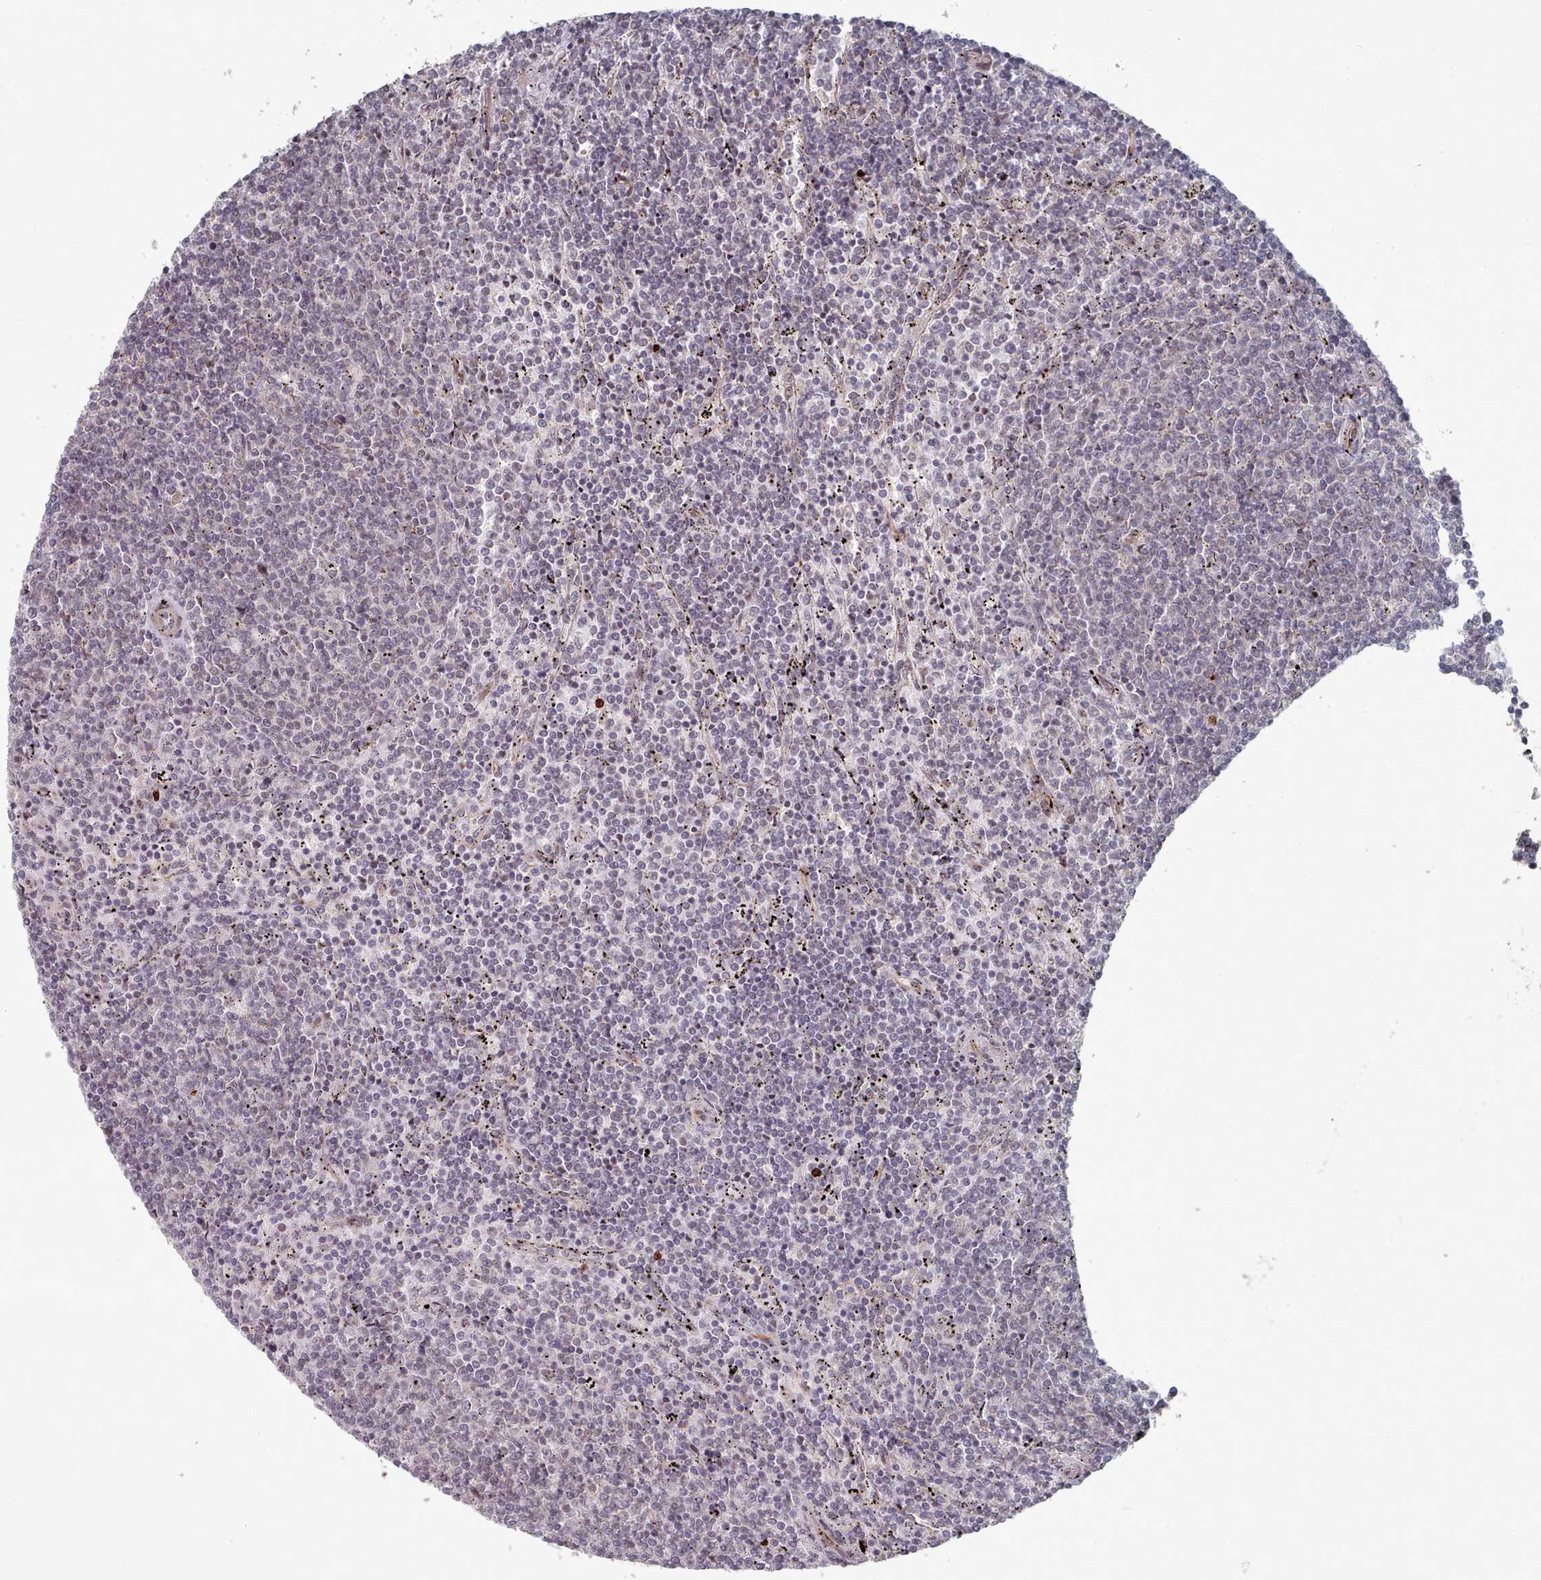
{"staining": {"intensity": "negative", "quantity": "none", "location": "none"}, "tissue": "lymphoma", "cell_type": "Tumor cells", "image_type": "cancer", "snomed": [{"axis": "morphology", "description": "Malignant lymphoma, non-Hodgkin's type, Low grade"}, {"axis": "topography", "description": "Spleen"}], "caption": "This is an immunohistochemistry photomicrograph of human lymphoma. There is no staining in tumor cells.", "gene": "CPSF4", "patient": {"sex": "female", "age": 50}}